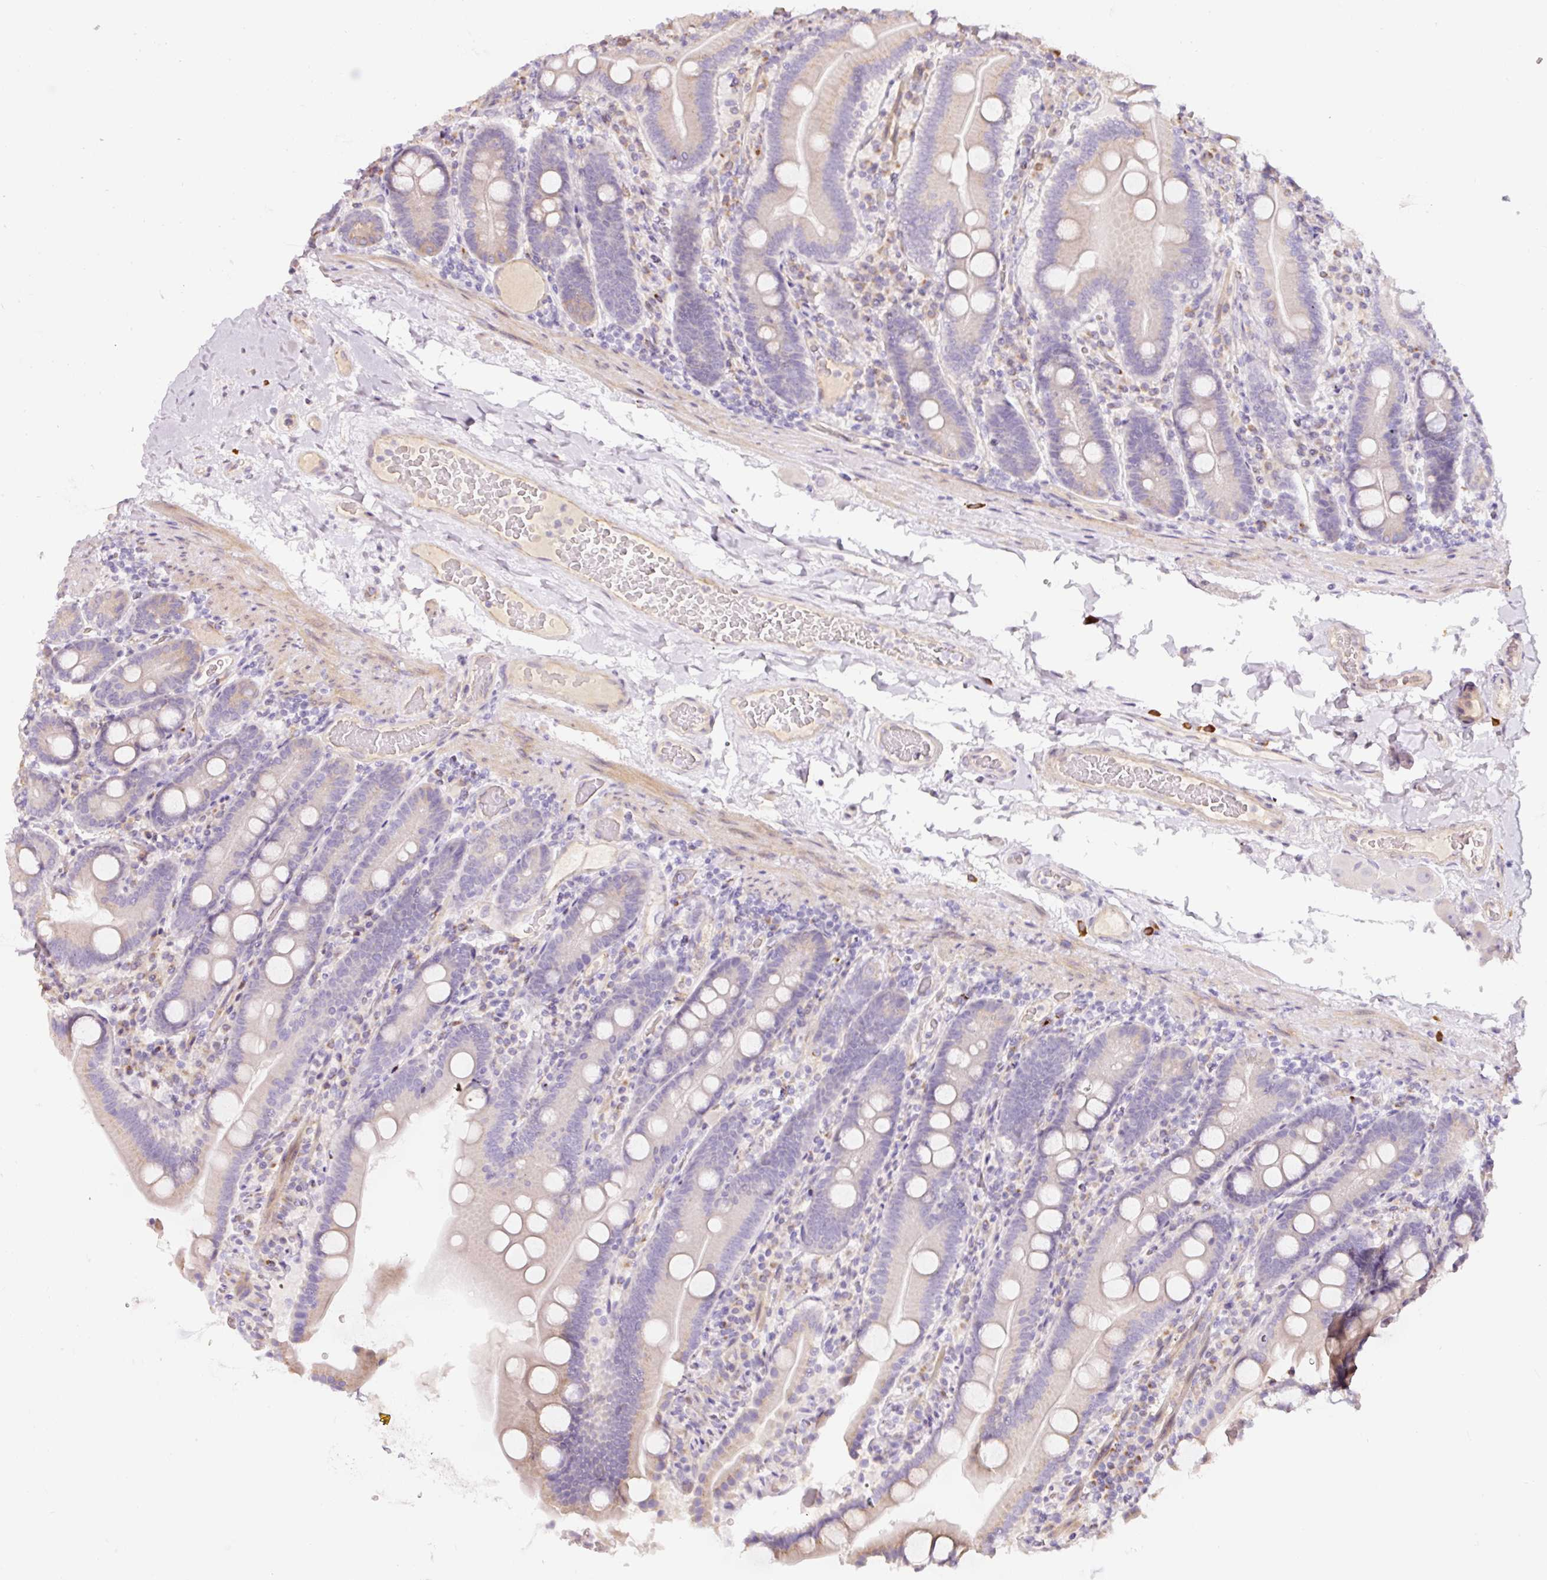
{"staining": {"intensity": "moderate", "quantity": "25%-75%", "location": "cytoplasmic/membranous"}, "tissue": "duodenum", "cell_type": "Glandular cells", "image_type": "normal", "snomed": [{"axis": "morphology", "description": "Normal tissue, NOS"}, {"axis": "topography", "description": "Duodenum"}], "caption": "A medium amount of moderate cytoplasmic/membranous positivity is present in approximately 25%-75% of glandular cells in benign duodenum.", "gene": "NBPF11", "patient": {"sex": "male", "age": 55}}